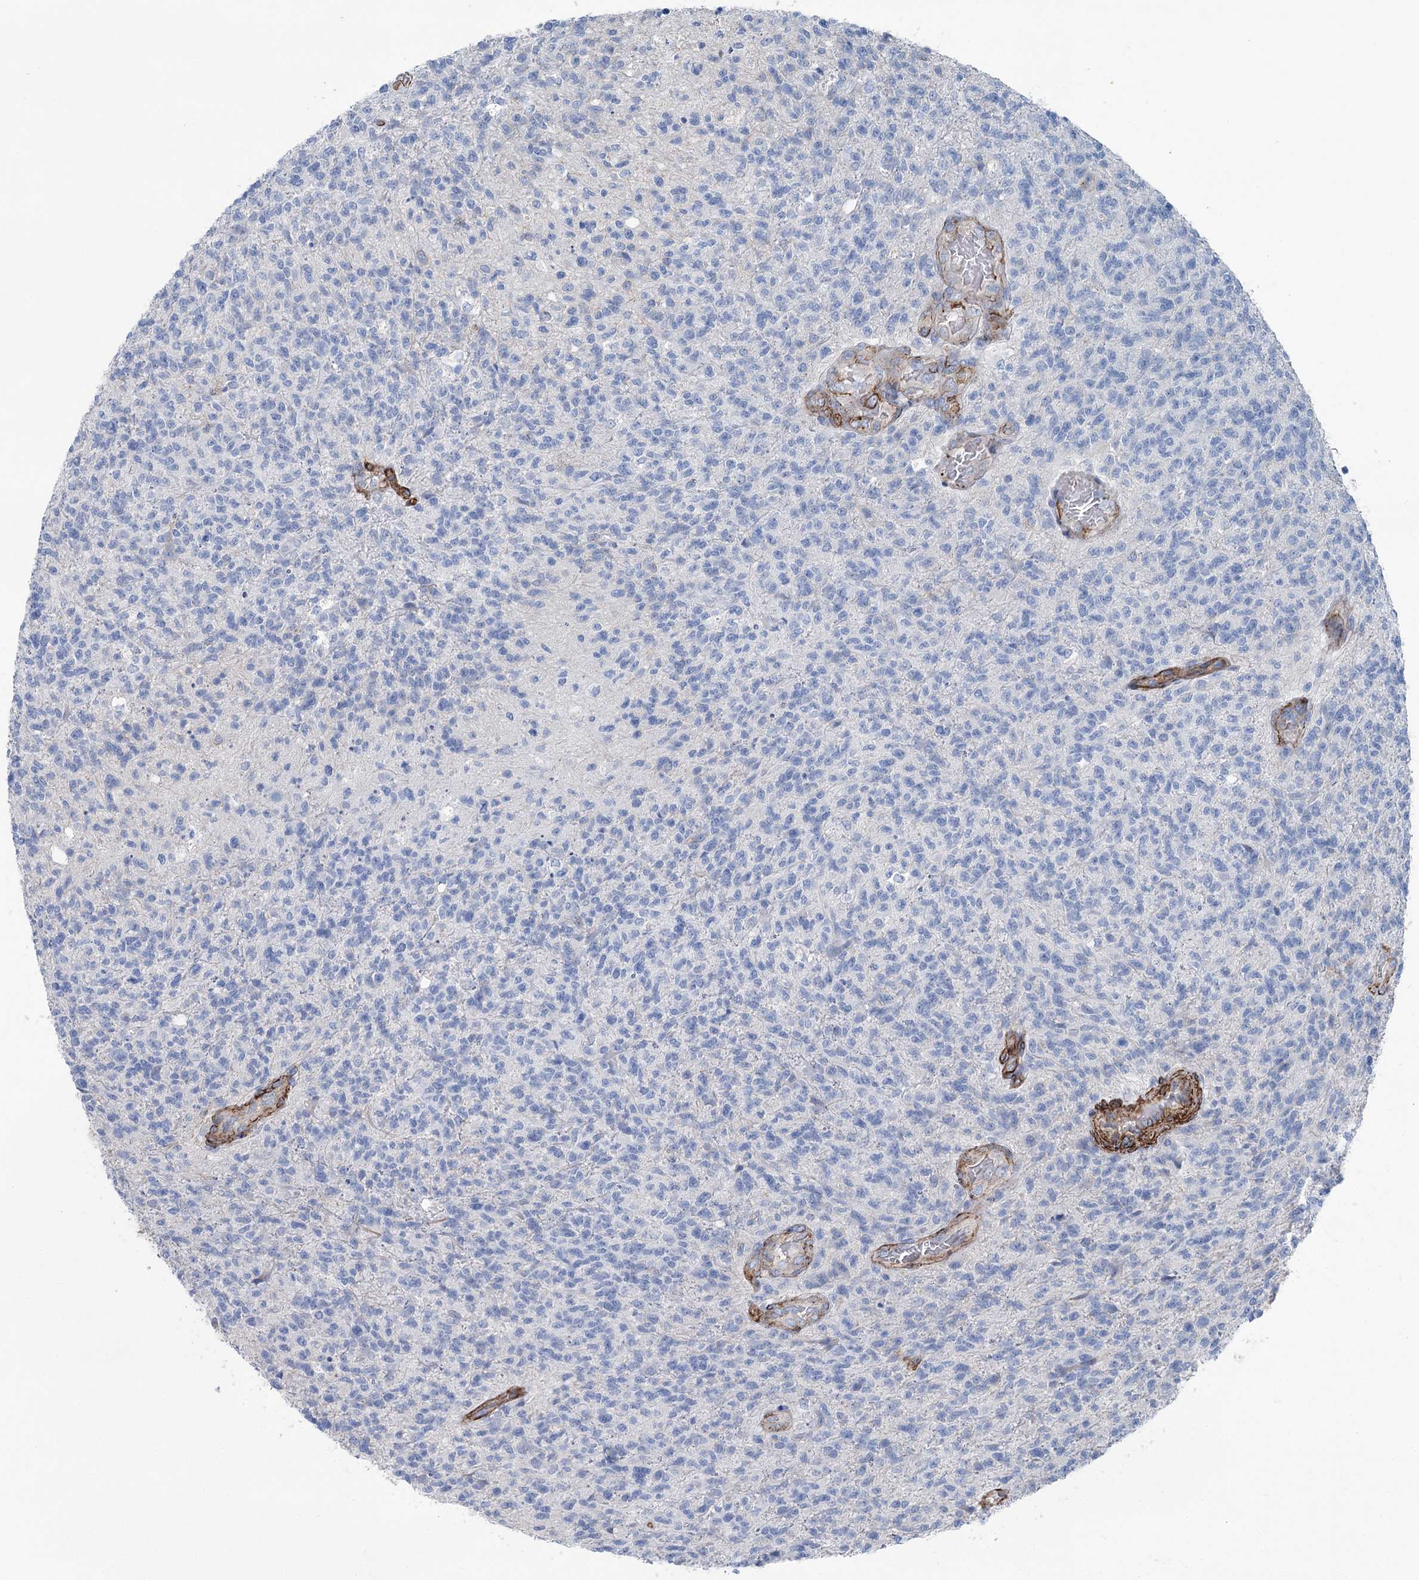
{"staining": {"intensity": "negative", "quantity": "none", "location": "none"}, "tissue": "glioma", "cell_type": "Tumor cells", "image_type": "cancer", "snomed": [{"axis": "morphology", "description": "Glioma, malignant, High grade"}, {"axis": "topography", "description": "Brain"}], "caption": "Tumor cells show no significant protein positivity in glioma. The staining is performed using DAB (3,3'-diaminobenzidine) brown chromogen with nuclei counter-stained in using hematoxylin.", "gene": "IQSEC1", "patient": {"sex": "male", "age": 56}}